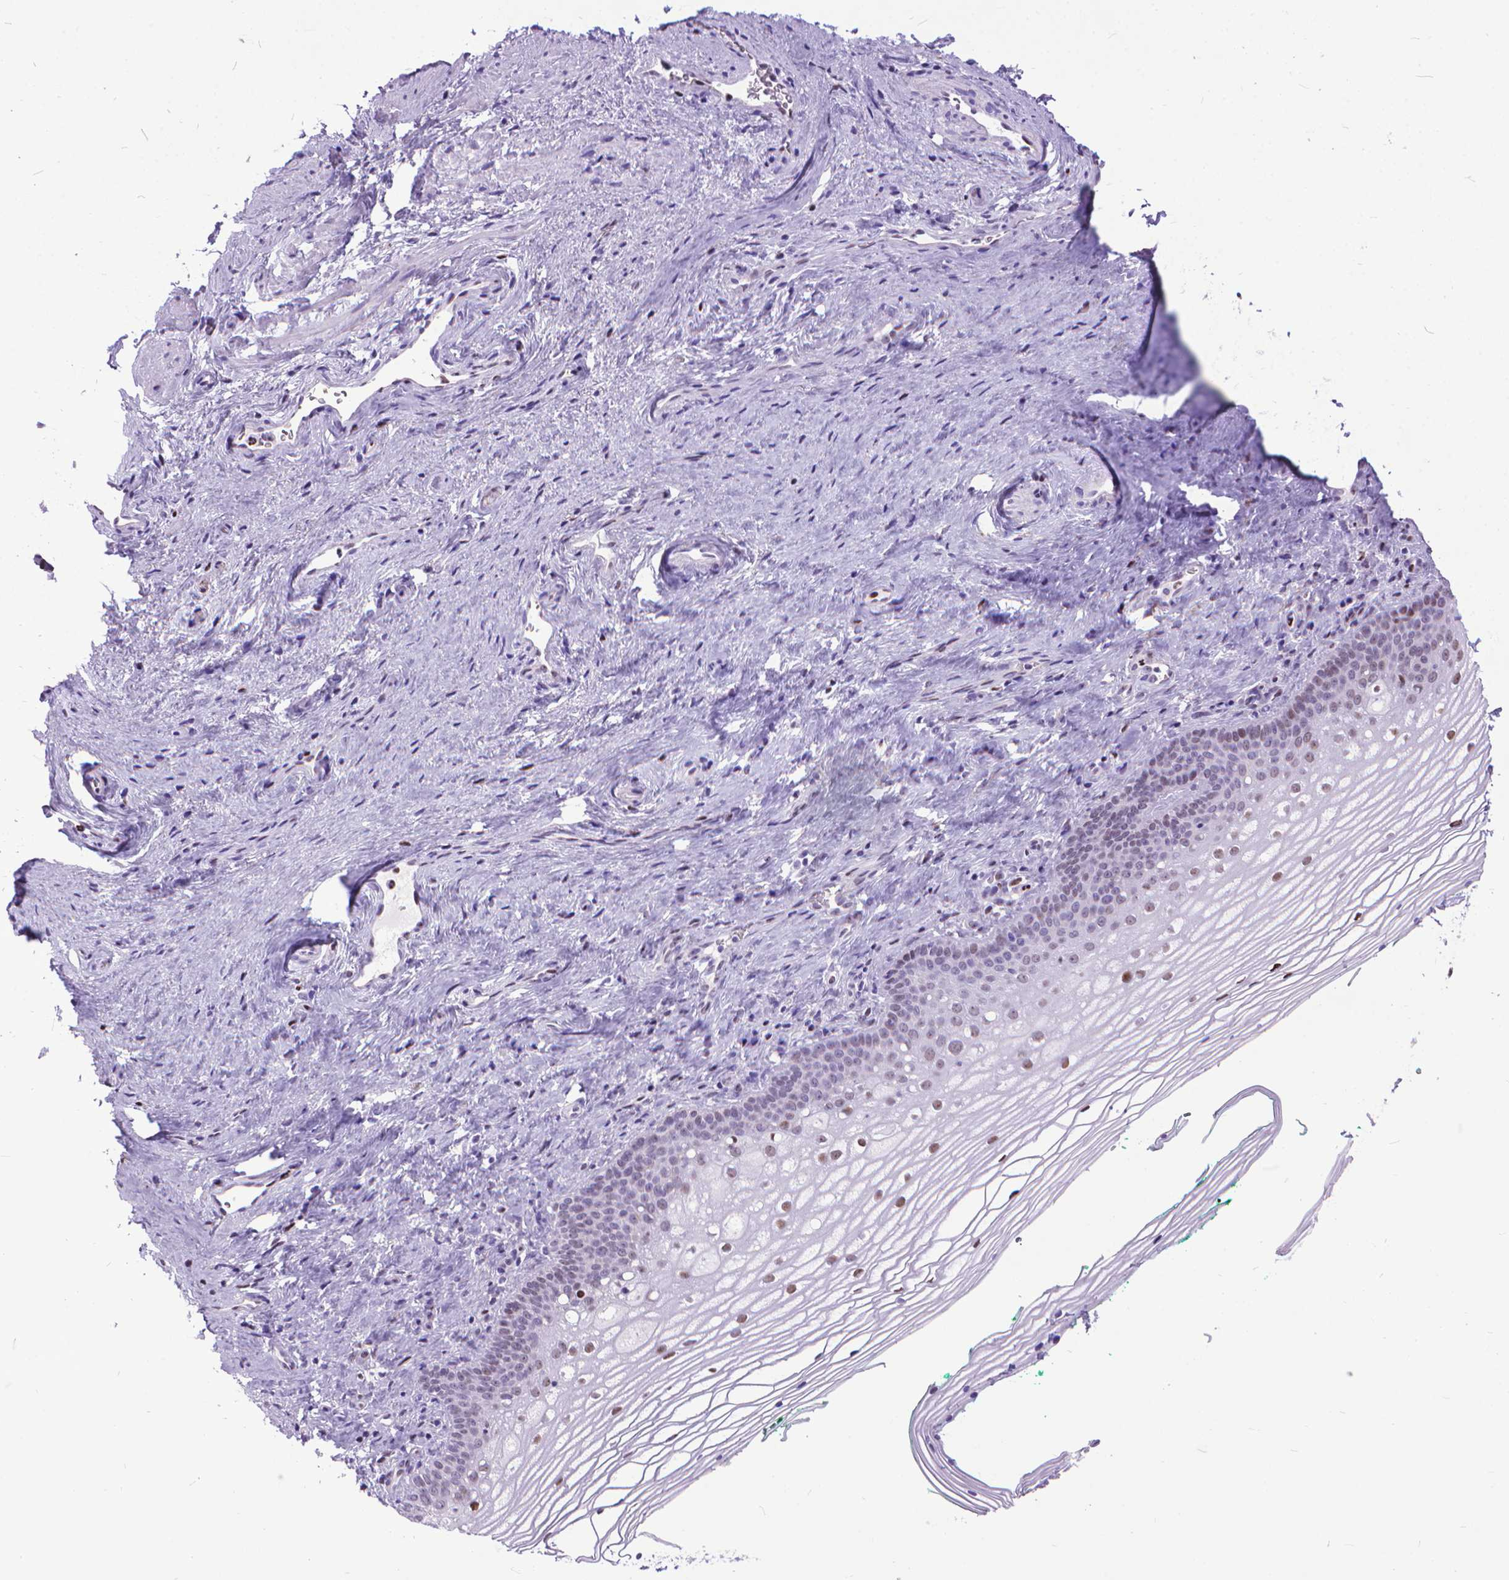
{"staining": {"intensity": "weak", "quantity": "<25%", "location": "nuclear"}, "tissue": "vagina", "cell_type": "Squamous epithelial cells", "image_type": "normal", "snomed": [{"axis": "morphology", "description": "Normal tissue, NOS"}, {"axis": "topography", "description": "Vagina"}], "caption": "Human vagina stained for a protein using IHC demonstrates no staining in squamous epithelial cells.", "gene": "POLE4", "patient": {"sex": "female", "age": 44}}